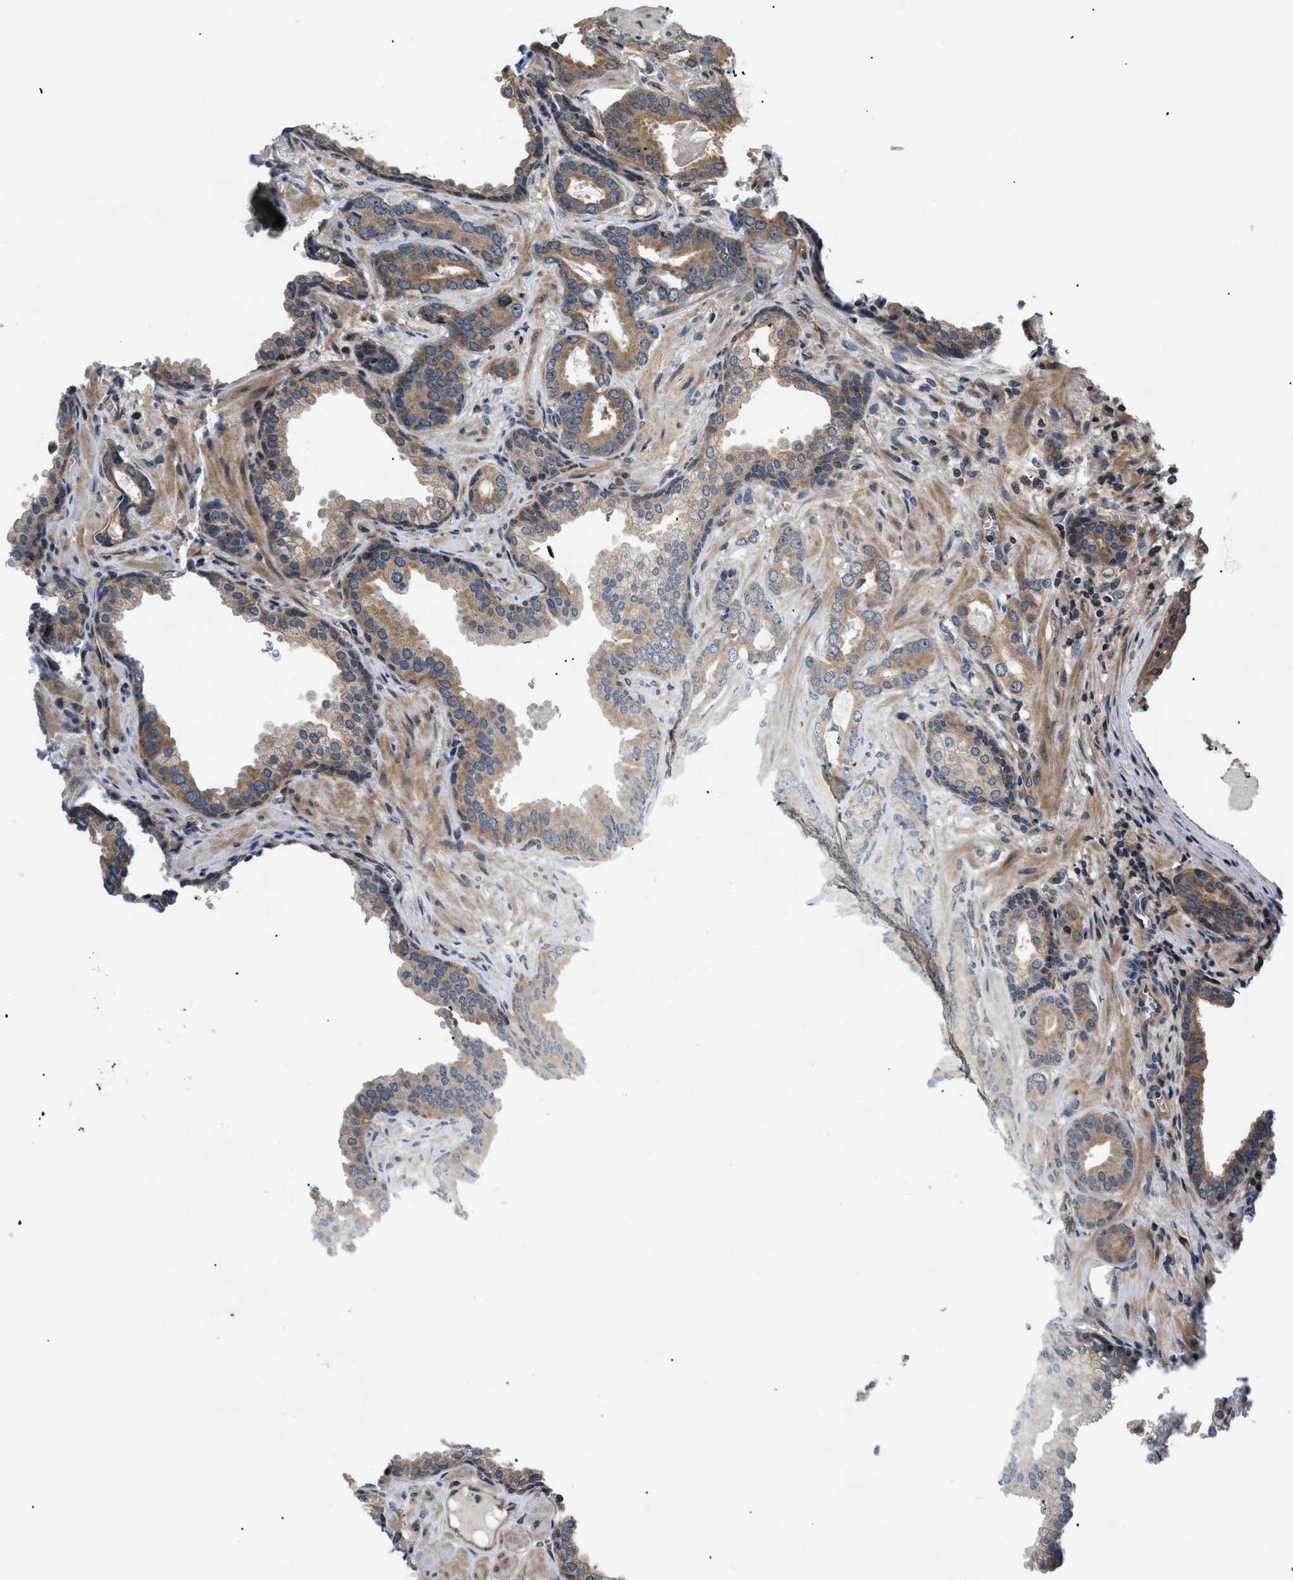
{"staining": {"intensity": "moderate", "quantity": ">75%", "location": "cytoplasmic/membranous"}, "tissue": "prostate cancer", "cell_type": "Tumor cells", "image_type": "cancer", "snomed": [{"axis": "morphology", "description": "Adenocarcinoma, Low grade"}, {"axis": "topography", "description": "Prostate"}], "caption": "A photomicrograph of prostate adenocarcinoma (low-grade) stained for a protein reveals moderate cytoplasmic/membranous brown staining in tumor cells.", "gene": "HMGCR", "patient": {"sex": "male", "age": 53}}